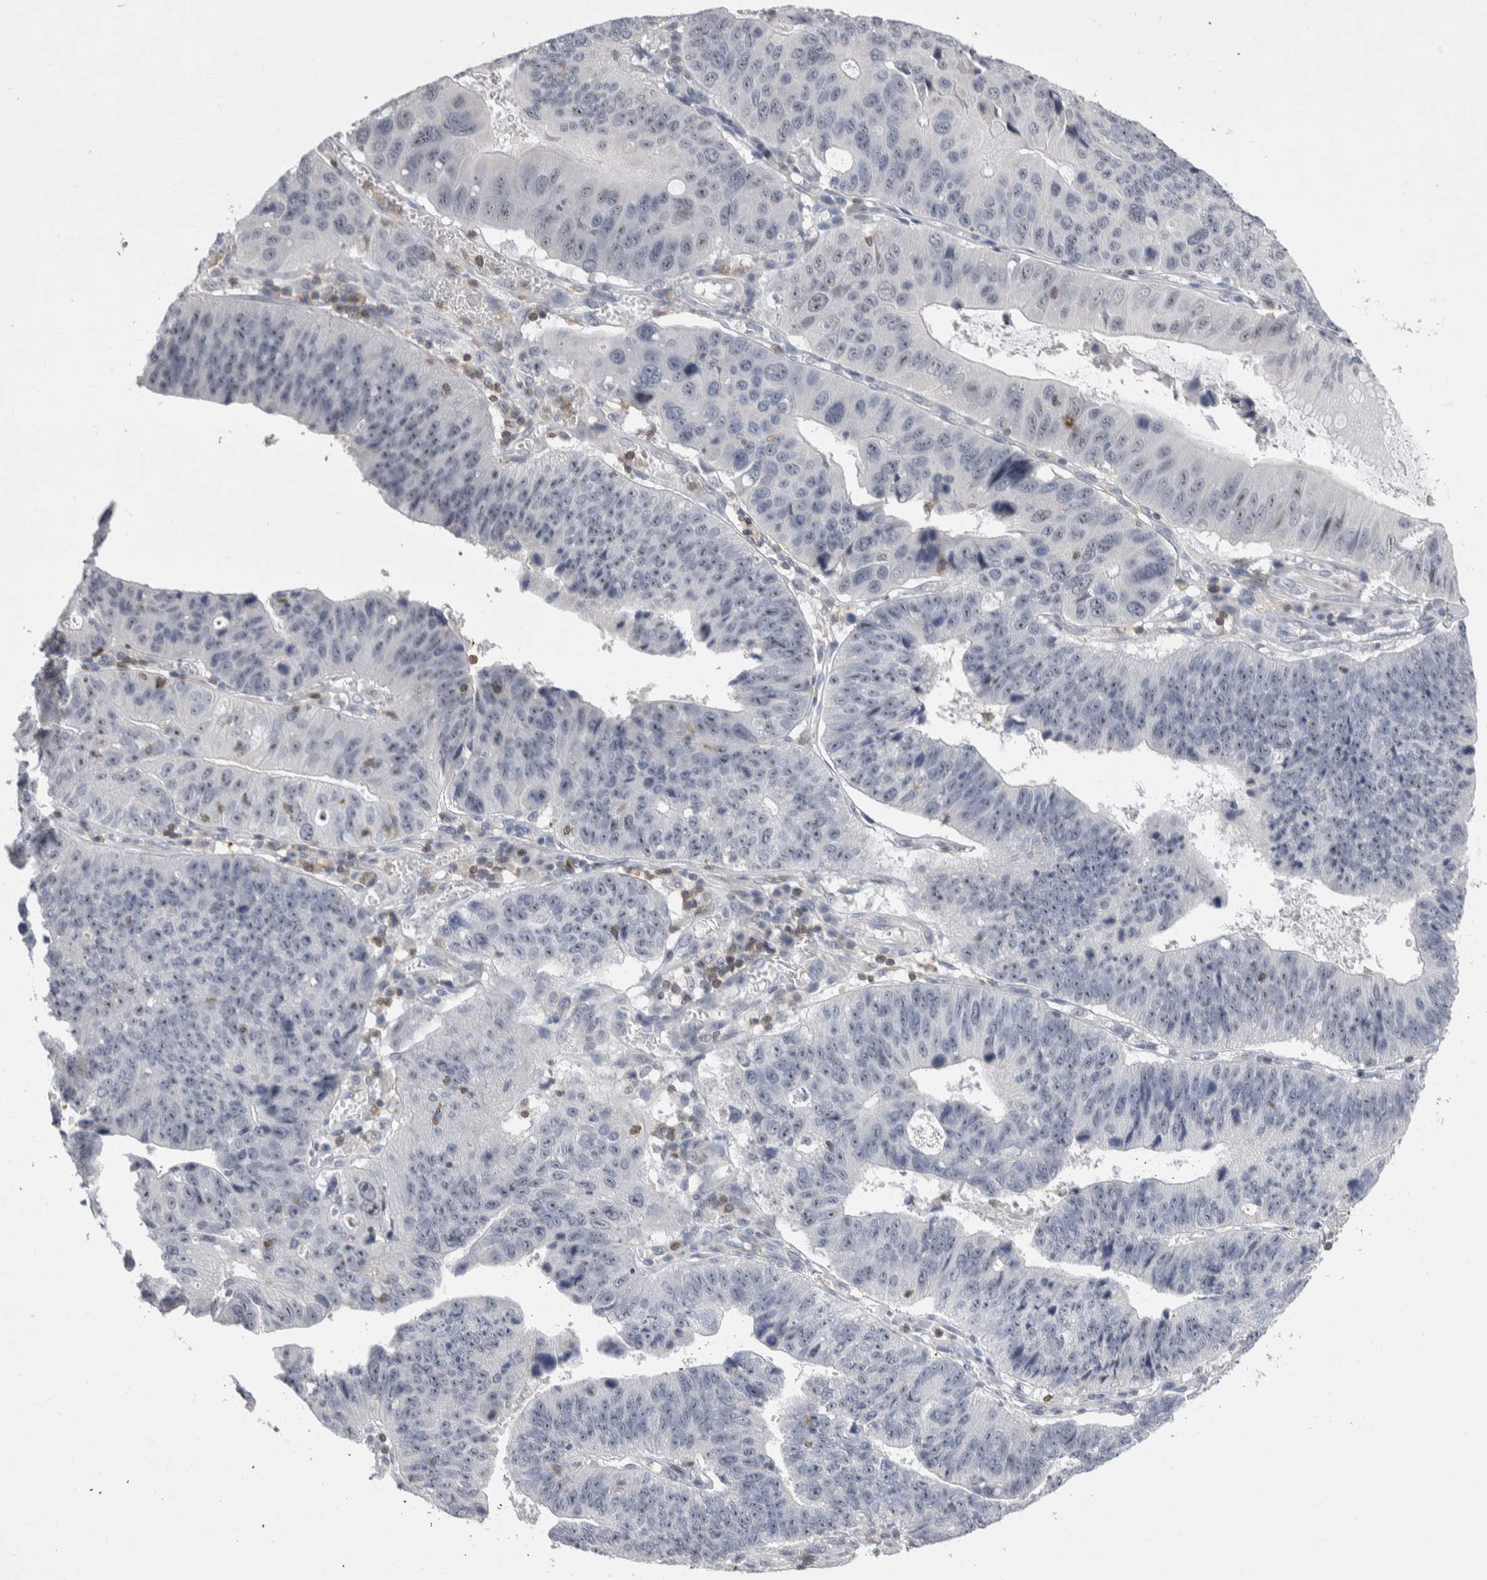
{"staining": {"intensity": "weak", "quantity": "<25%", "location": "nuclear"}, "tissue": "stomach cancer", "cell_type": "Tumor cells", "image_type": "cancer", "snomed": [{"axis": "morphology", "description": "Adenocarcinoma, NOS"}, {"axis": "topography", "description": "Stomach"}], "caption": "Stomach cancer (adenocarcinoma) was stained to show a protein in brown. There is no significant expression in tumor cells. Nuclei are stained in blue.", "gene": "CEP295NL", "patient": {"sex": "male", "age": 59}}